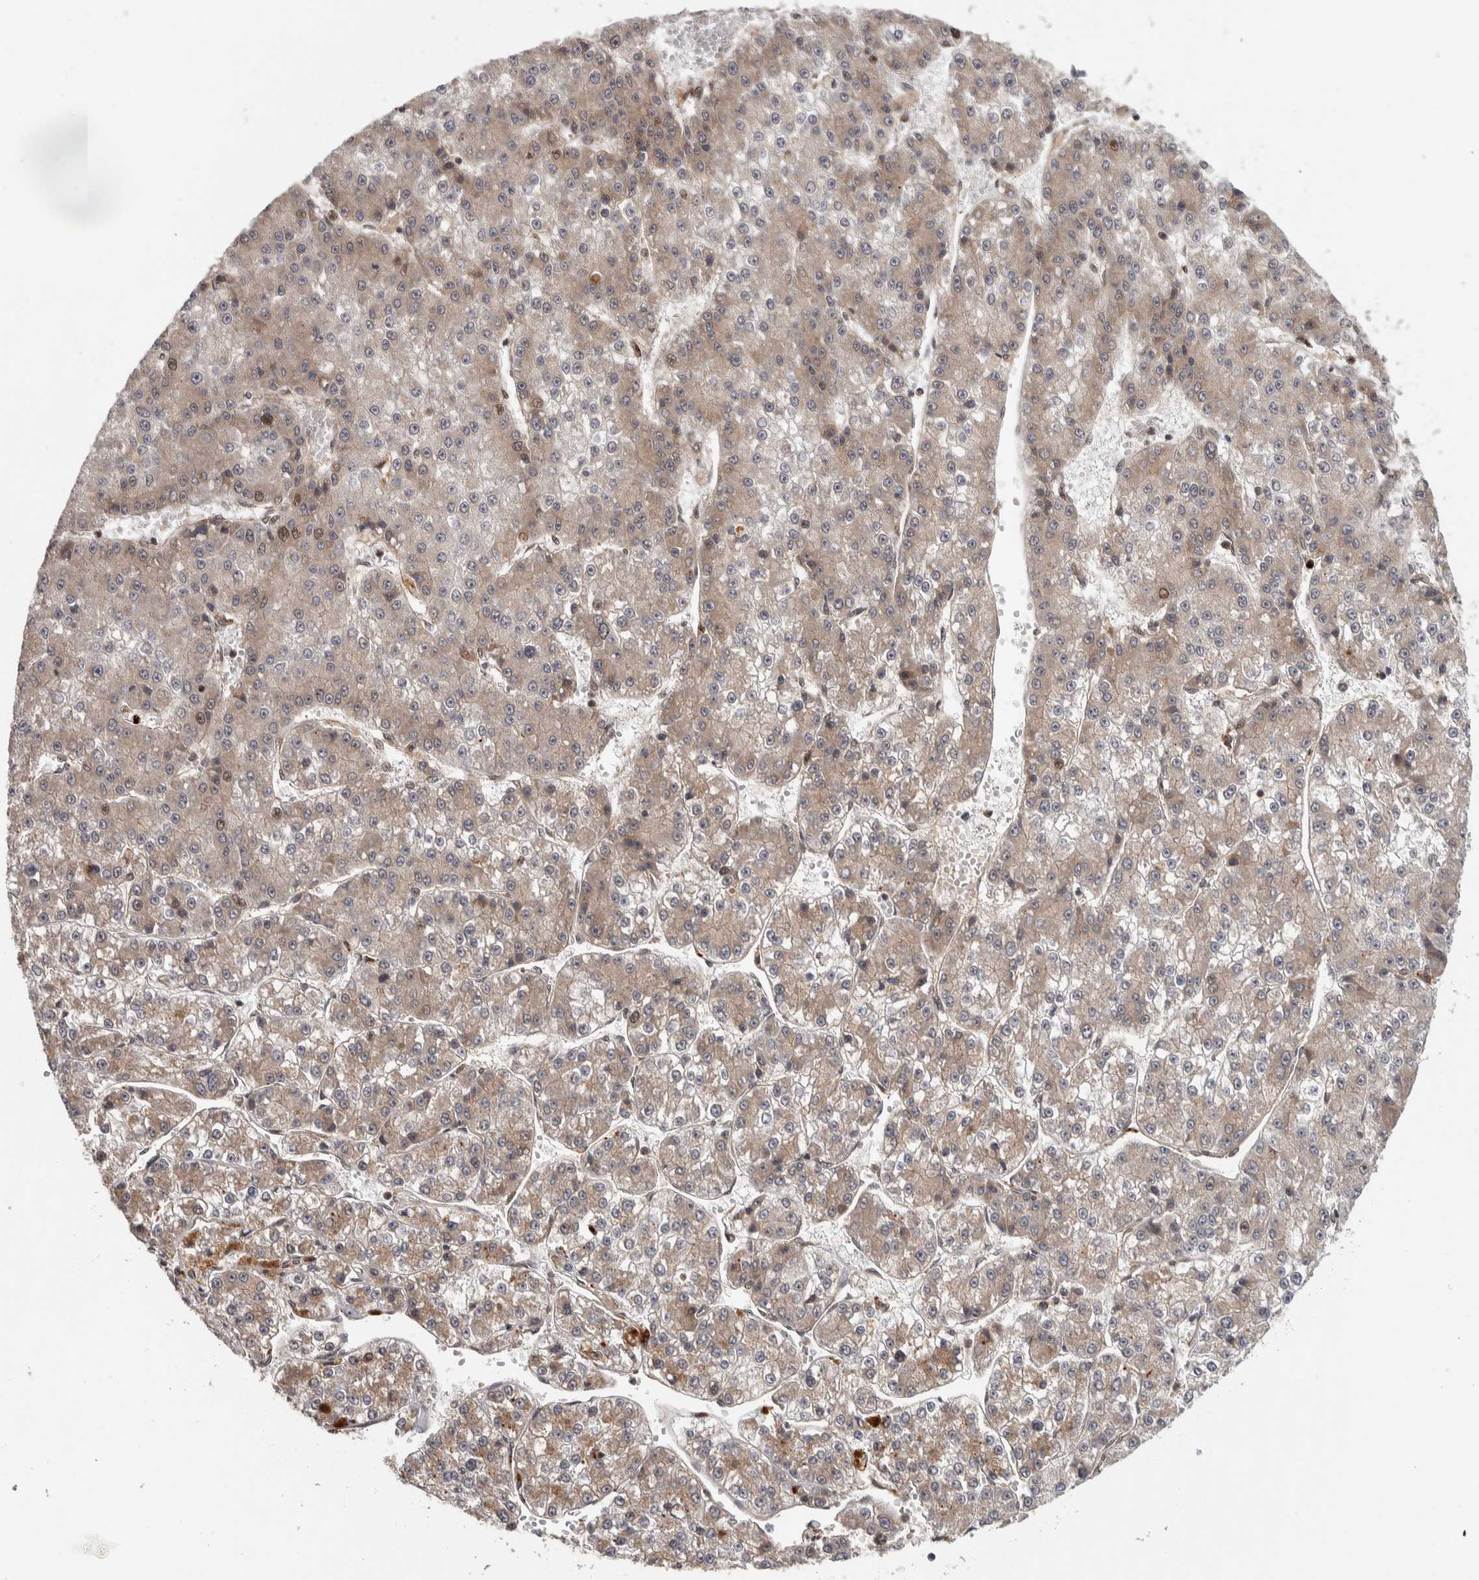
{"staining": {"intensity": "weak", "quantity": ">75%", "location": "cytoplasmic/membranous"}, "tissue": "liver cancer", "cell_type": "Tumor cells", "image_type": "cancer", "snomed": [{"axis": "morphology", "description": "Carcinoma, Hepatocellular, NOS"}, {"axis": "topography", "description": "Liver"}], "caption": "A low amount of weak cytoplasmic/membranous positivity is present in about >75% of tumor cells in liver hepatocellular carcinoma tissue.", "gene": "RPS6KA4", "patient": {"sex": "female", "age": 73}}